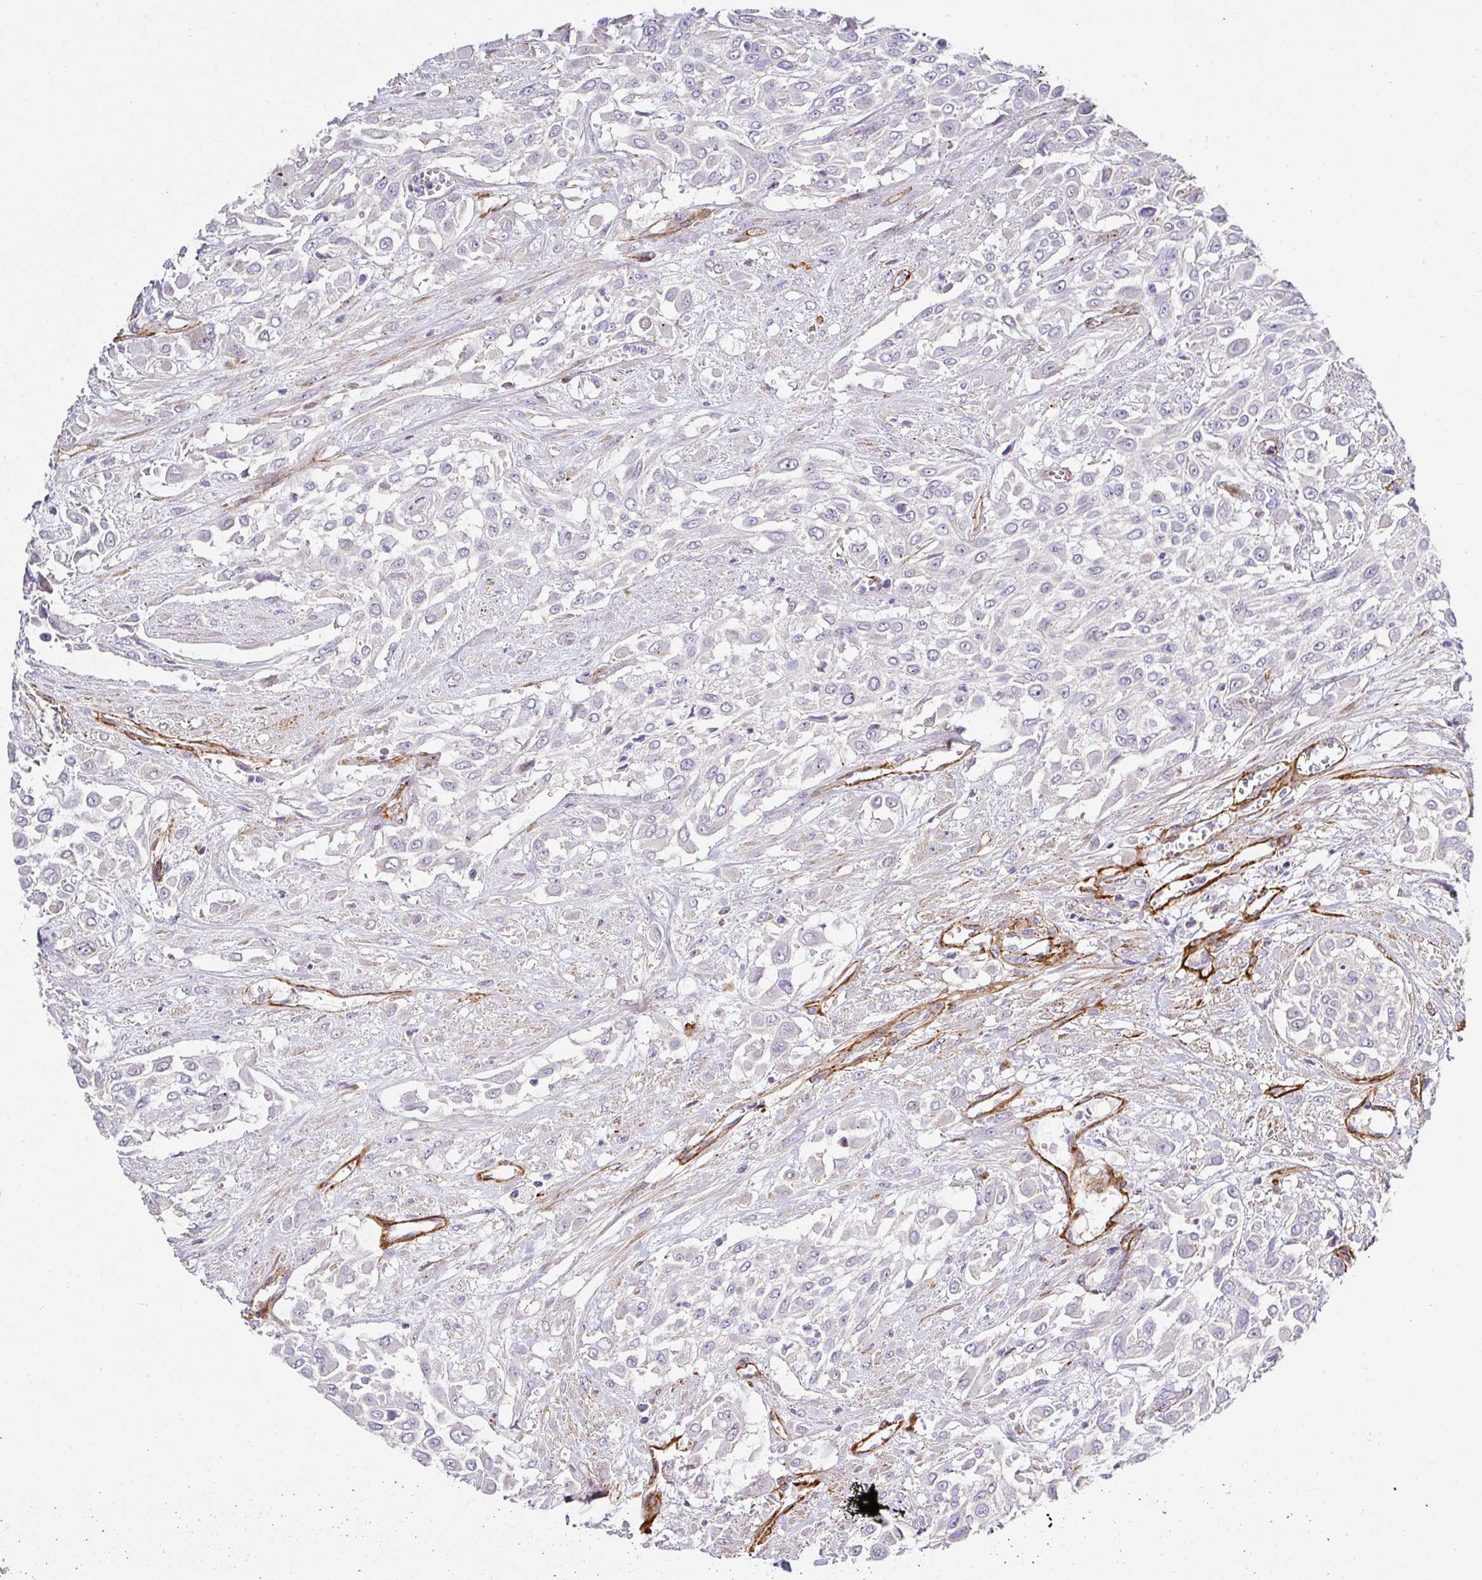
{"staining": {"intensity": "negative", "quantity": "none", "location": "none"}, "tissue": "urothelial cancer", "cell_type": "Tumor cells", "image_type": "cancer", "snomed": [{"axis": "morphology", "description": "Urothelial carcinoma, High grade"}, {"axis": "topography", "description": "Urinary bladder"}], "caption": "Immunohistochemical staining of urothelial carcinoma (high-grade) exhibits no significant expression in tumor cells.", "gene": "SLC25A17", "patient": {"sex": "male", "age": 57}}